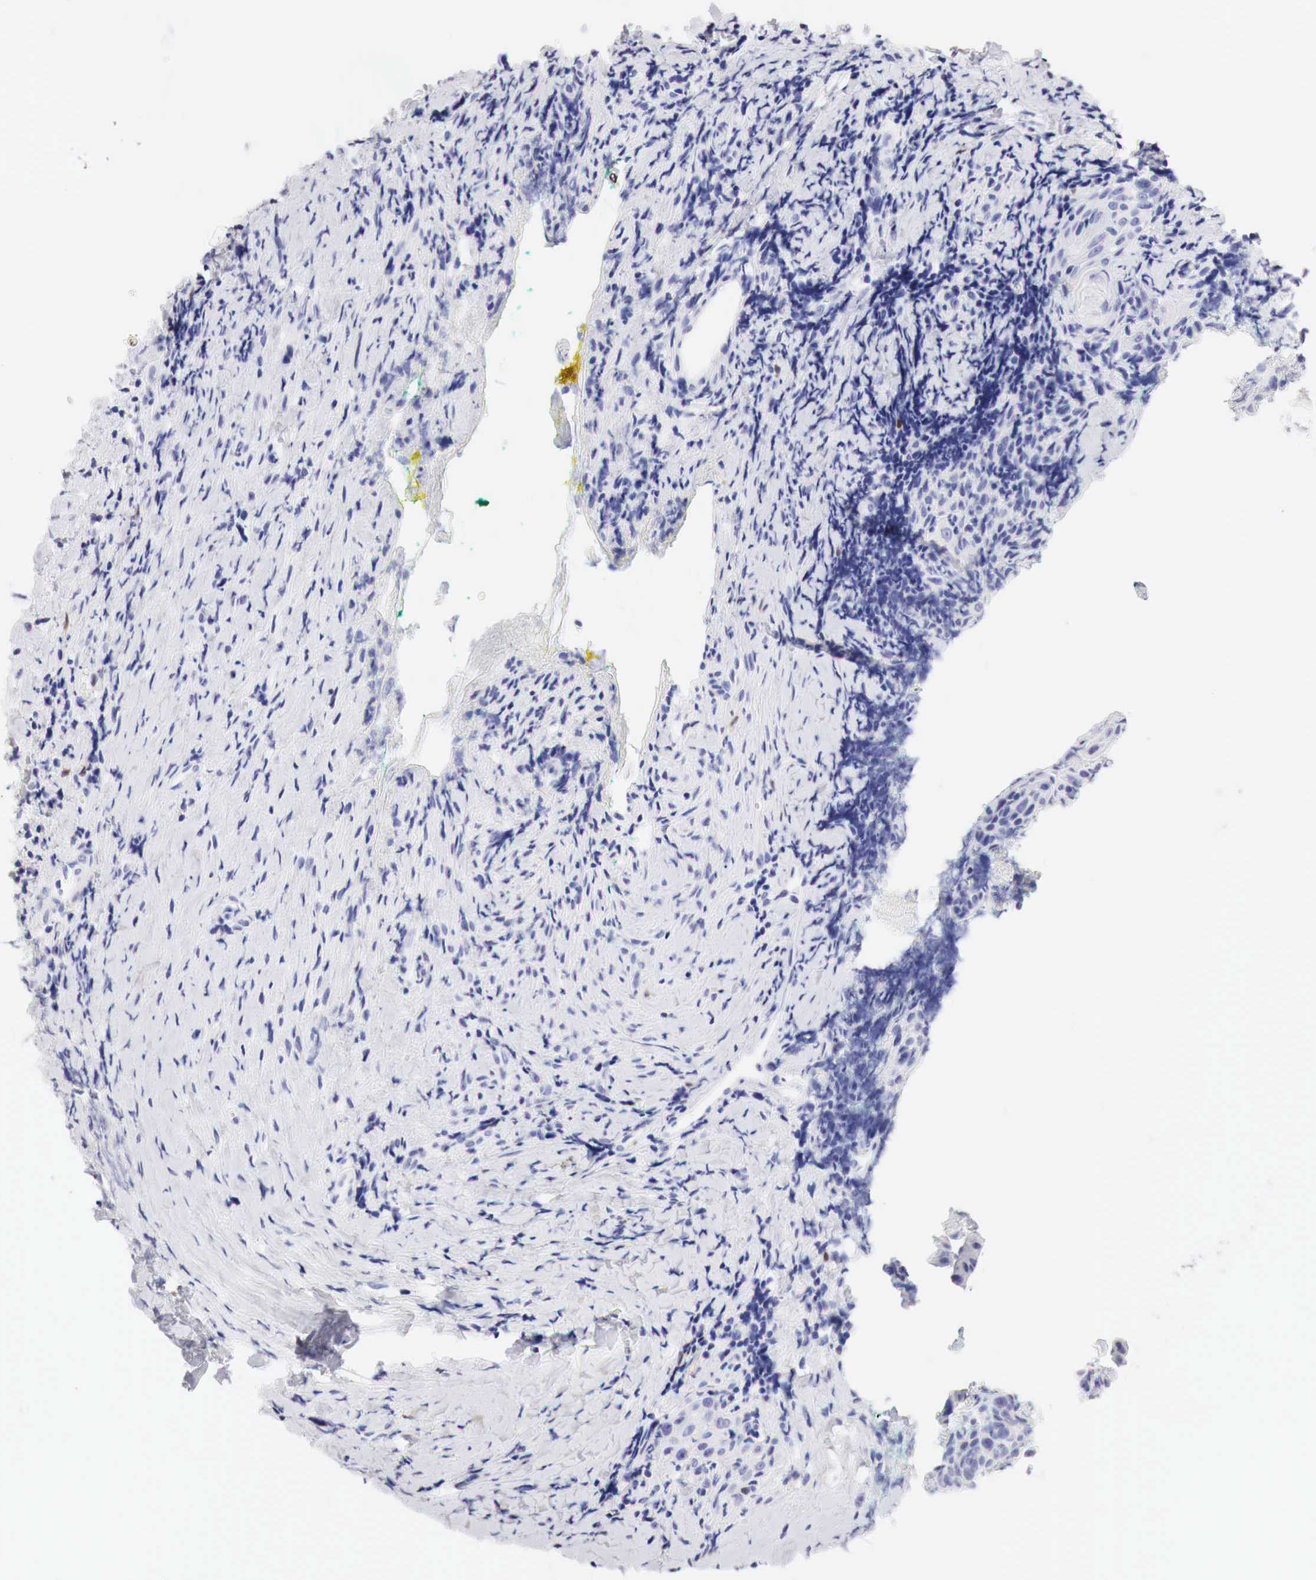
{"staining": {"intensity": "moderate", "quantity": "<25%", "location": "cytoplasmic/membranous"}, "tissue": "head and neck cancer", "cell_type": "Tumor cells", "image_type": "cancer", "snomed": [{"axis": "morphology", "description": "Squamous cell carcinoma, NOS"}, {"axis": "topography", "description": "Oral tissue"}, {"axis": "topography", "description": "Head-Neck"}], "caption": "Squamous cell carcinoma (head and neck) stained for a protein (brown) reveals moderate cytoplasmic/membranous positive positivity in about <25% of tumor cells.", "gene": "CDKN2A", "patient": {"sex": "female", "age": 82}}